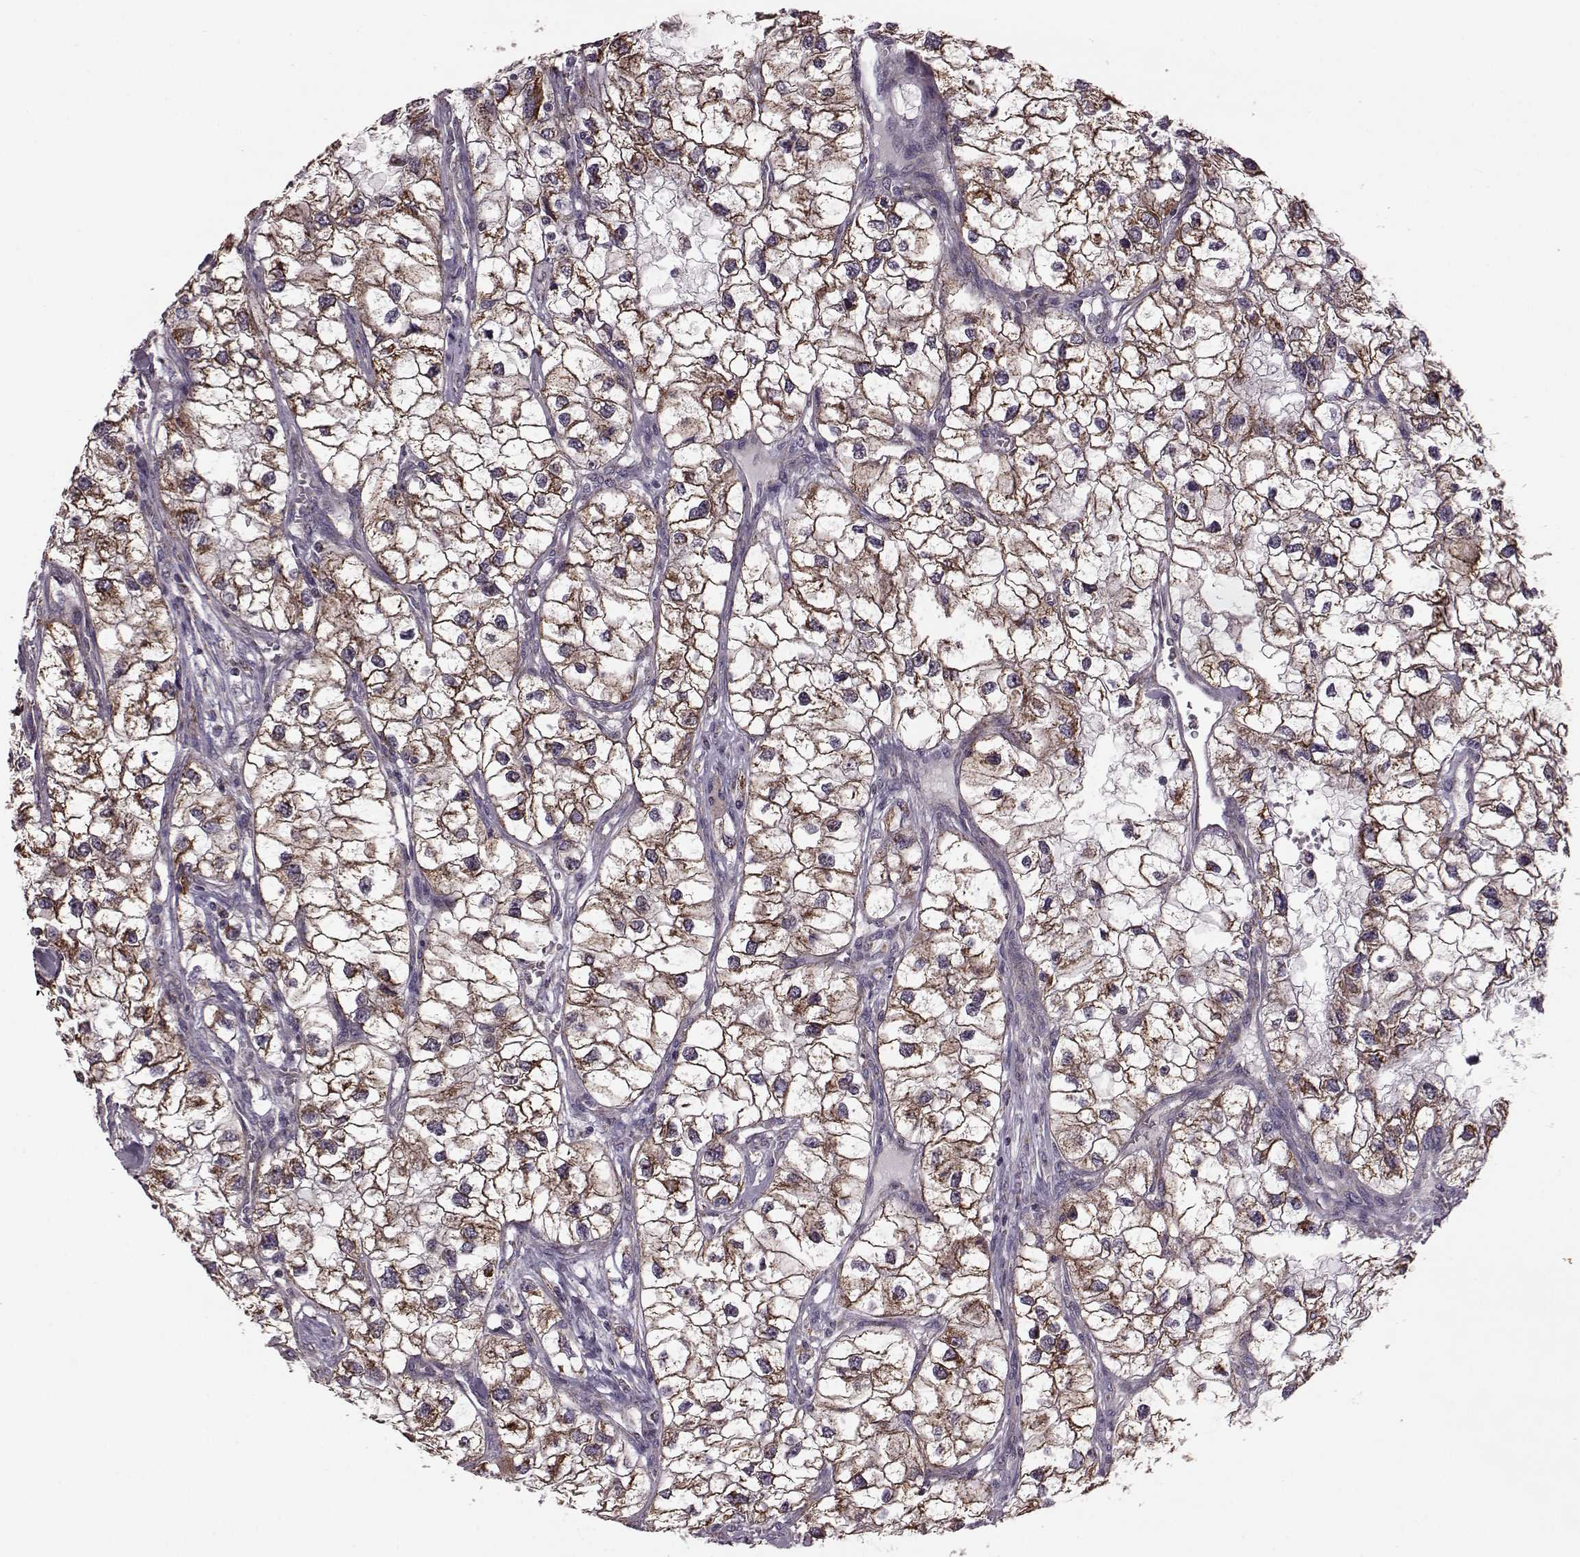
{"staining": {"intensity": "strong", "quantity": ">75%", "location": "cytoplasmic/membranous"}, "tissue": "renal cancer", "cell_type": "Tumor cells", "image_type": "cancer", "snomed": [{"axis": "morphology", "description": "Adenocarcinoma, NOS"}, {"axis": "topography", "description": "Kidney"}], "caption": "Immunohistochemistry histopathology image of neoplastic tissue: adenocarcinoma (renal) stained using IHC demonstrates high levels of strong protein expression localized specifically in the cytoplasmic/membranous of tumor cells, appearing as a cytoplasmic/membranous brown color.", "gene": "PUDP", "patient": {"sex": "male", "age": 59}}